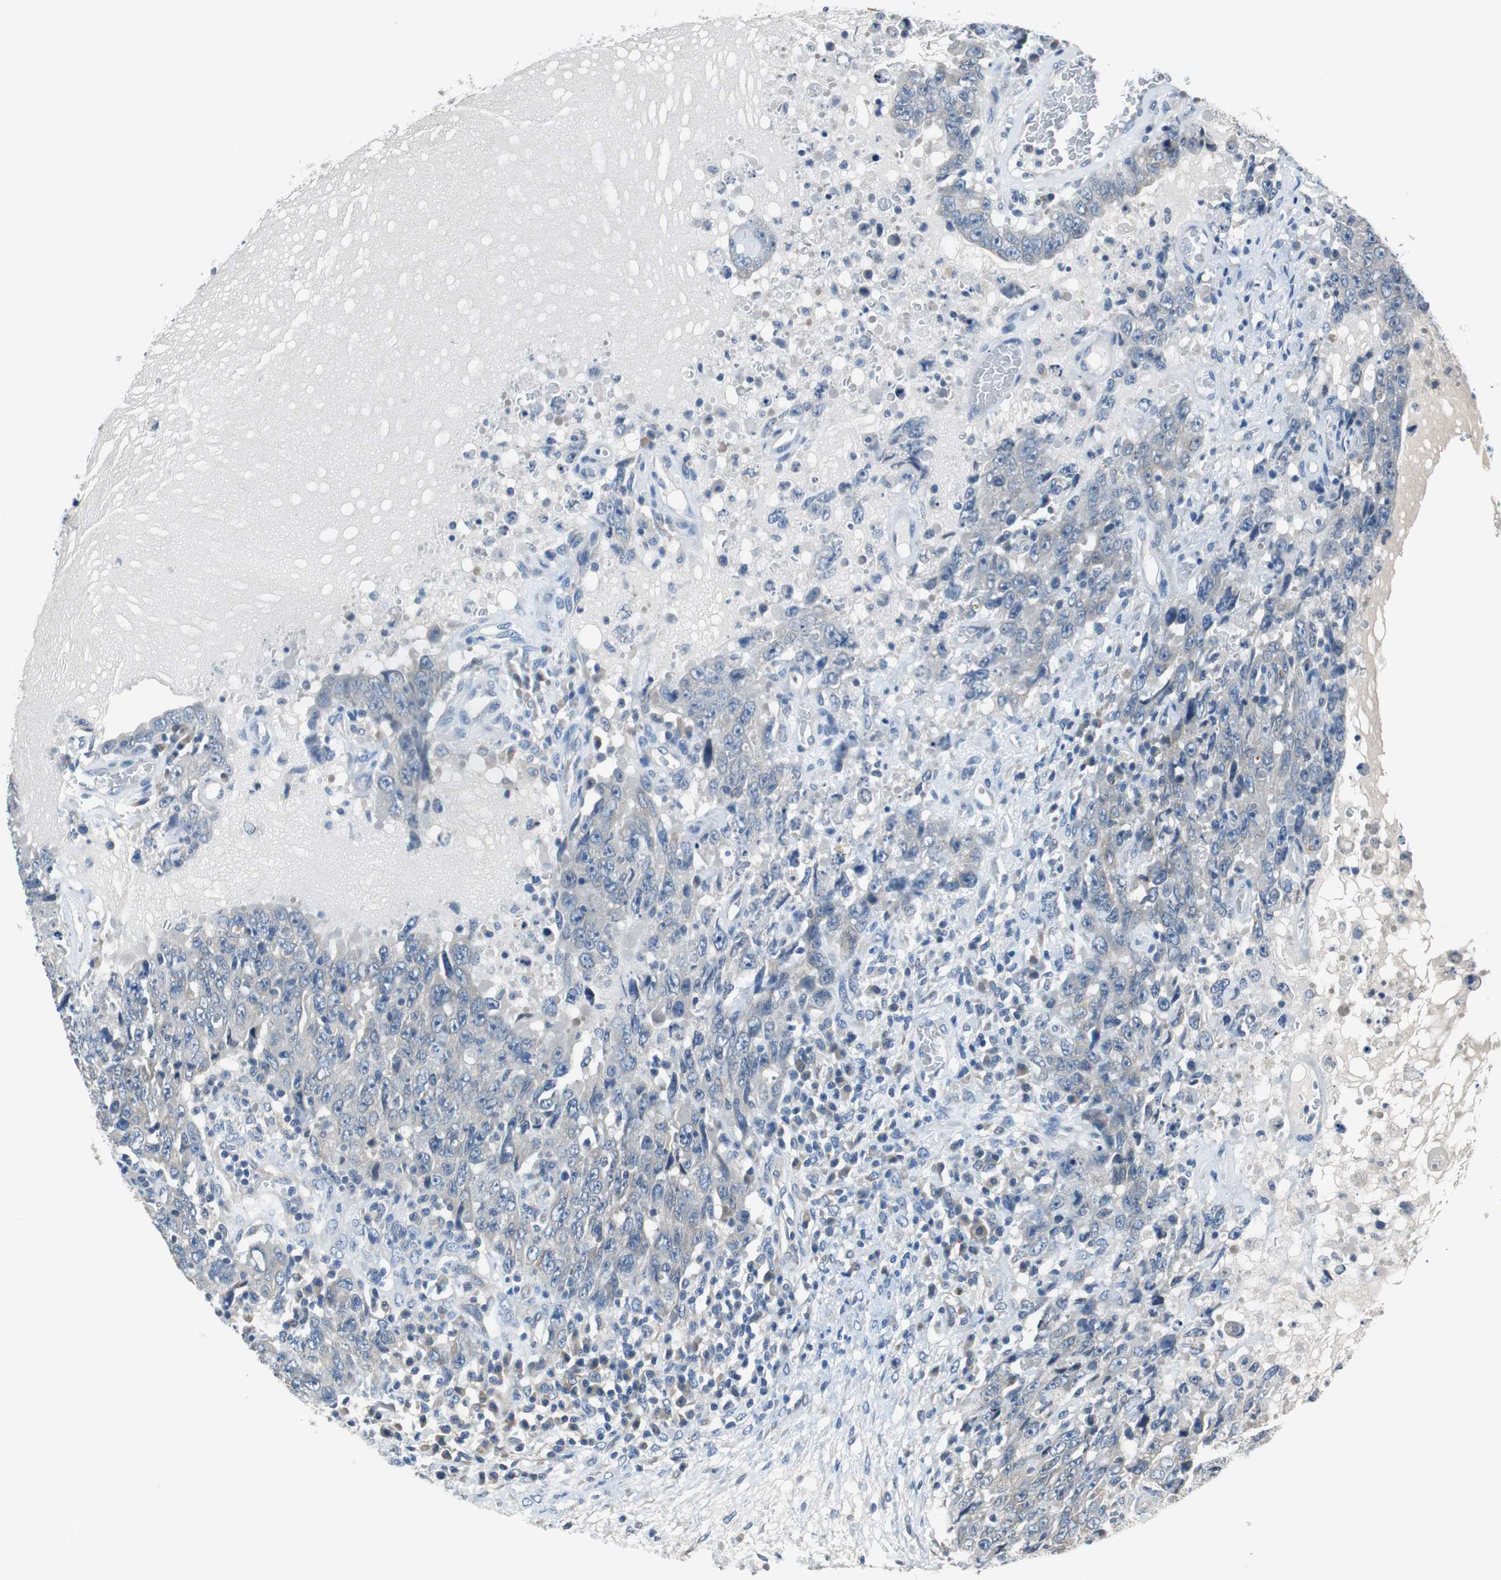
{"staining": {"intensity": "negative", "quantity": "none", "location": "none"}, "tissue": "testis cancer", "cell_type": "Tumor cells", "image_type": "cancer", "snomed": [{"axis": "morphology", "description": "Carcinoma, Embryonal, NOS"}, {"axis": "topography", "description": "Testis"}], "caption": "There is no significant expression in tumor cells of testis cancer (embryonal carcinoma).", "gene": "FADS2", "patient": {"sex": "male", "age": 26}}